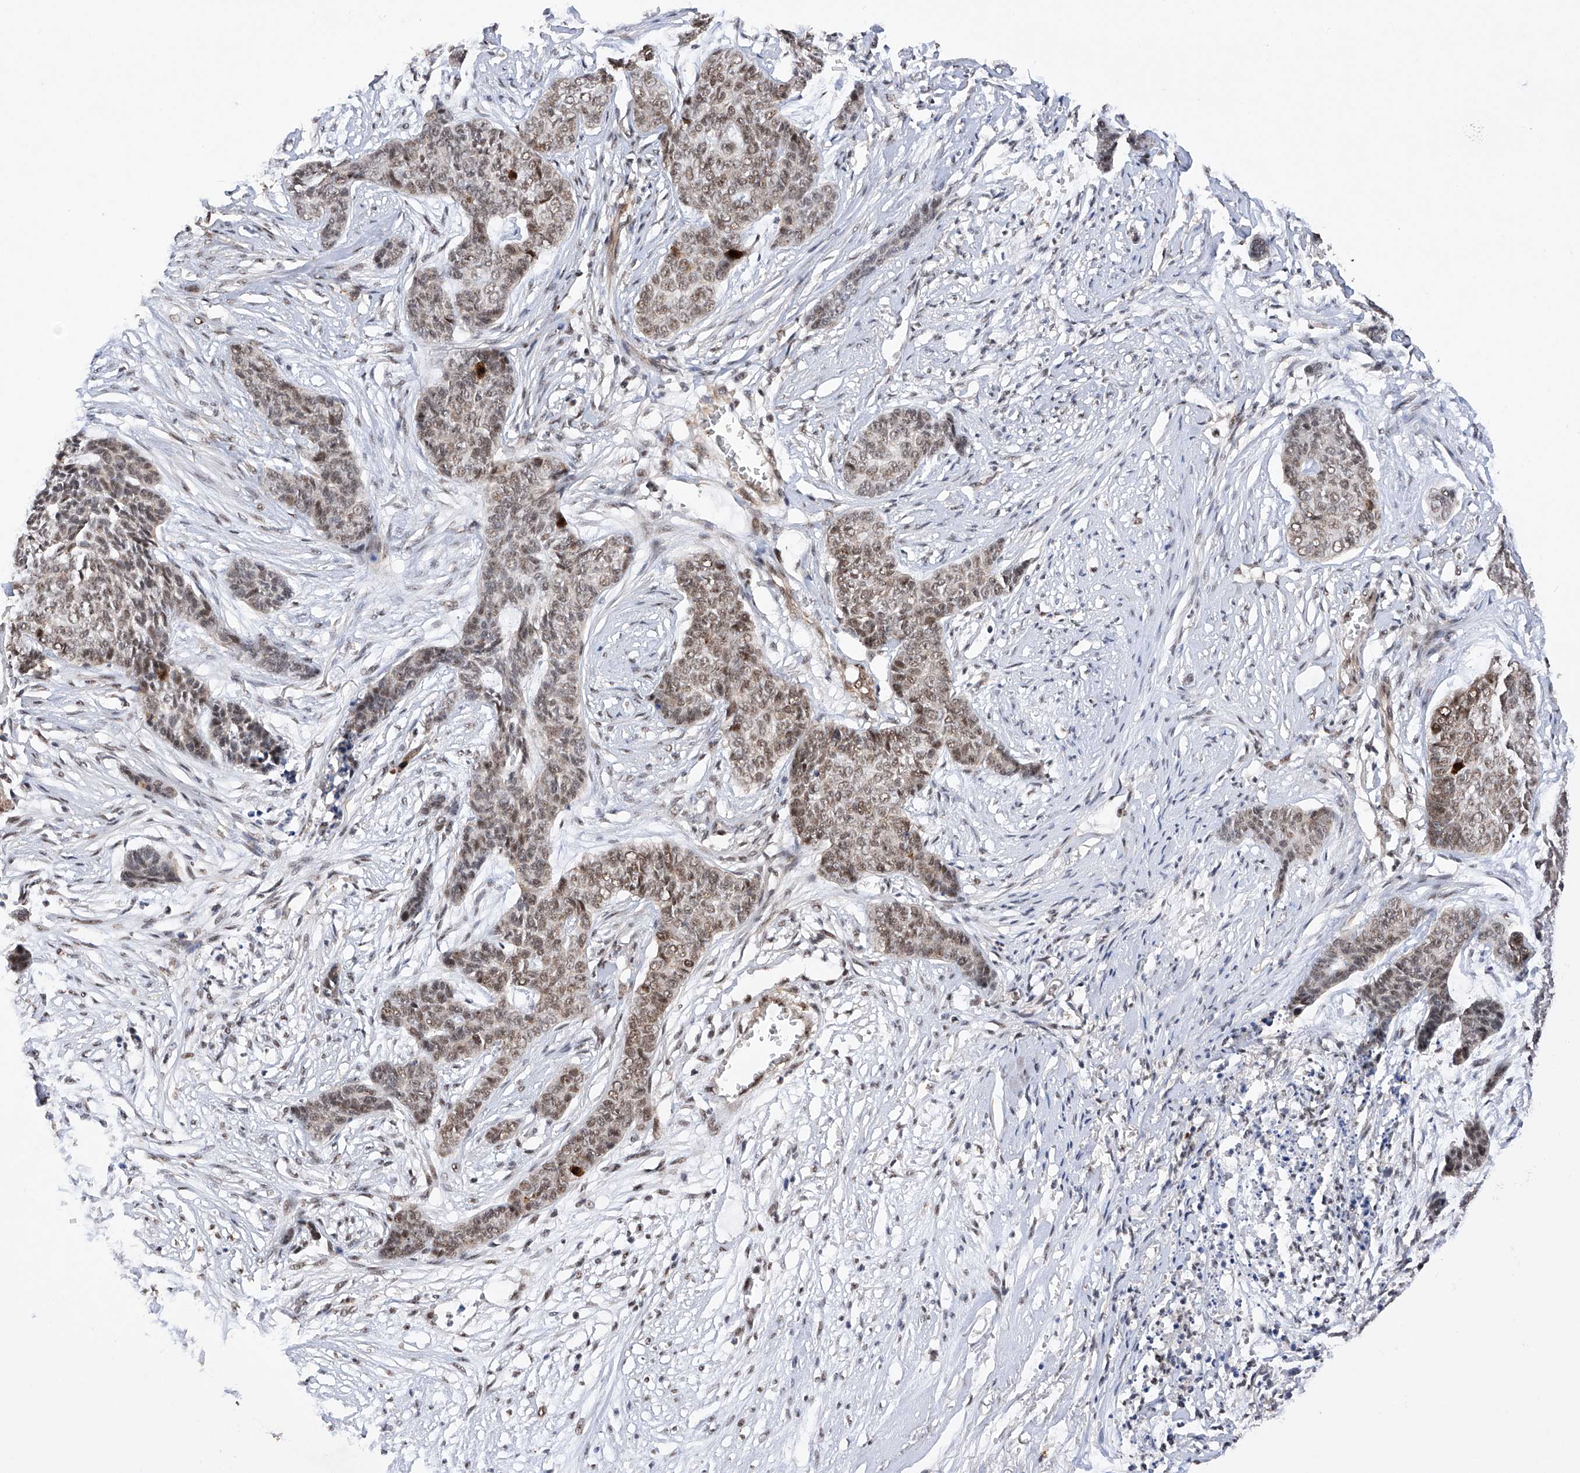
{"staining": {"intensity": "weak", "quantity": ">75%", "location": "nuclear"}, "tissue": "skin cancer", "cell_type": "Tumor cells", "image_type": "cancer", "snomed": [{"axis": "morphology", "description": "Basal cell carcinoma"}, {"axis": "topography", "description": "Skin"}], "caption": "A low amount of weak nuclear expression is seen in approximately >75% of tumor cells in skin basal cell carcinoma tissue. (DAB (3,3'-diaminobenzidine) = brown stain, brightfield microscopy at high magnification).", "gene": "NFATC4", "patient": {"sex": "female", "age": 64}}